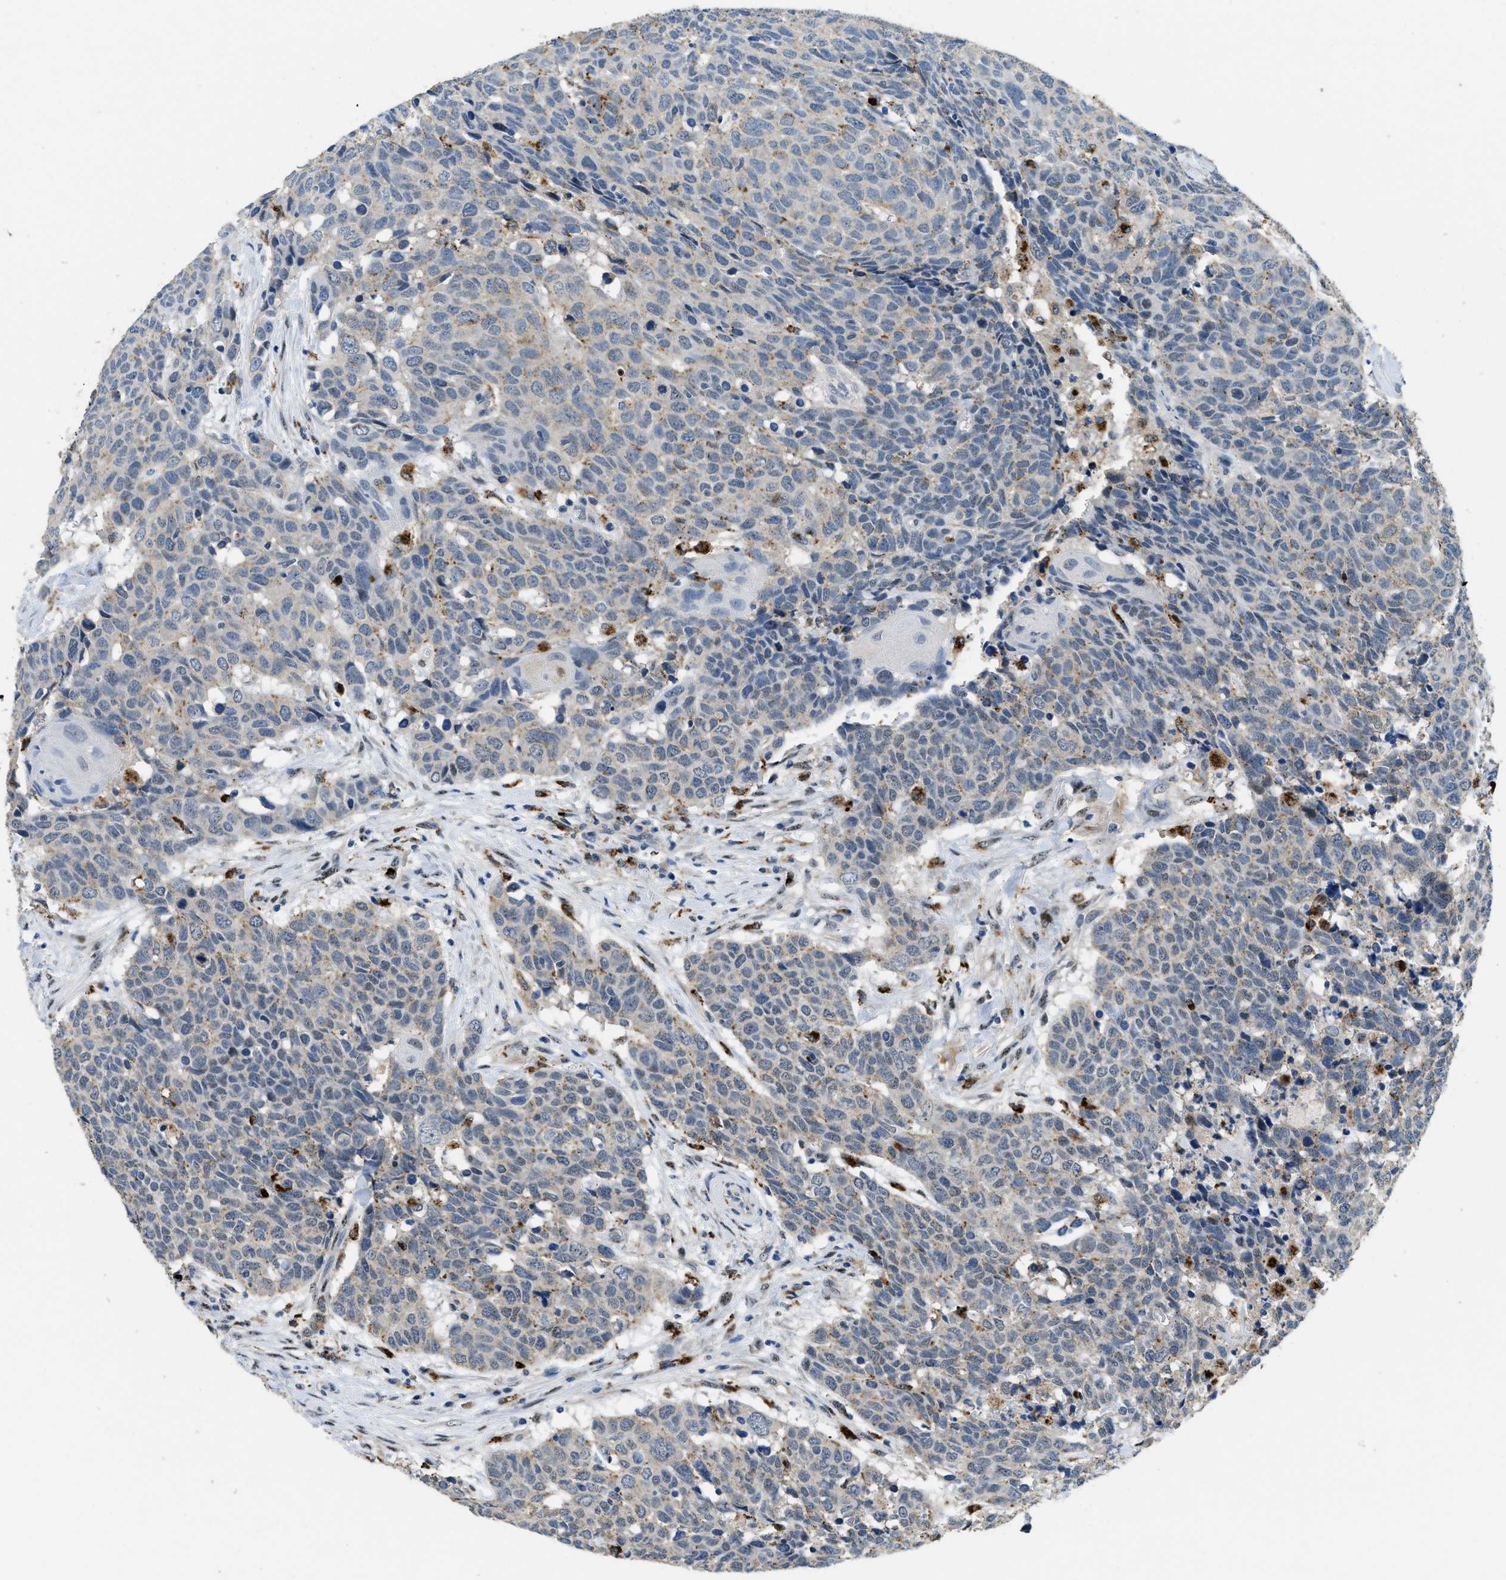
{"staining": {"intensity": "moderate", "quantity": "<25%", "location": "cytoplasmic/membranous"}, "tissue": "head and neck cancer", "cell_type": "Tumor cells", "image_type": "cancer", "snomed": [{"axis": "morphology", "description": "Squamous cell carcinoma, NOS"}, {"axis": "topography", "description": "Head-Neck"}], "caption": "This histopathology image displays immunohistochemistry staining of head and neck cancer, with low moderate cytoplasmic/membranous positivity in about <25% of tumor cells.", "gene": "BMPR2", "patient": {"sex": "male", "age": 66}}